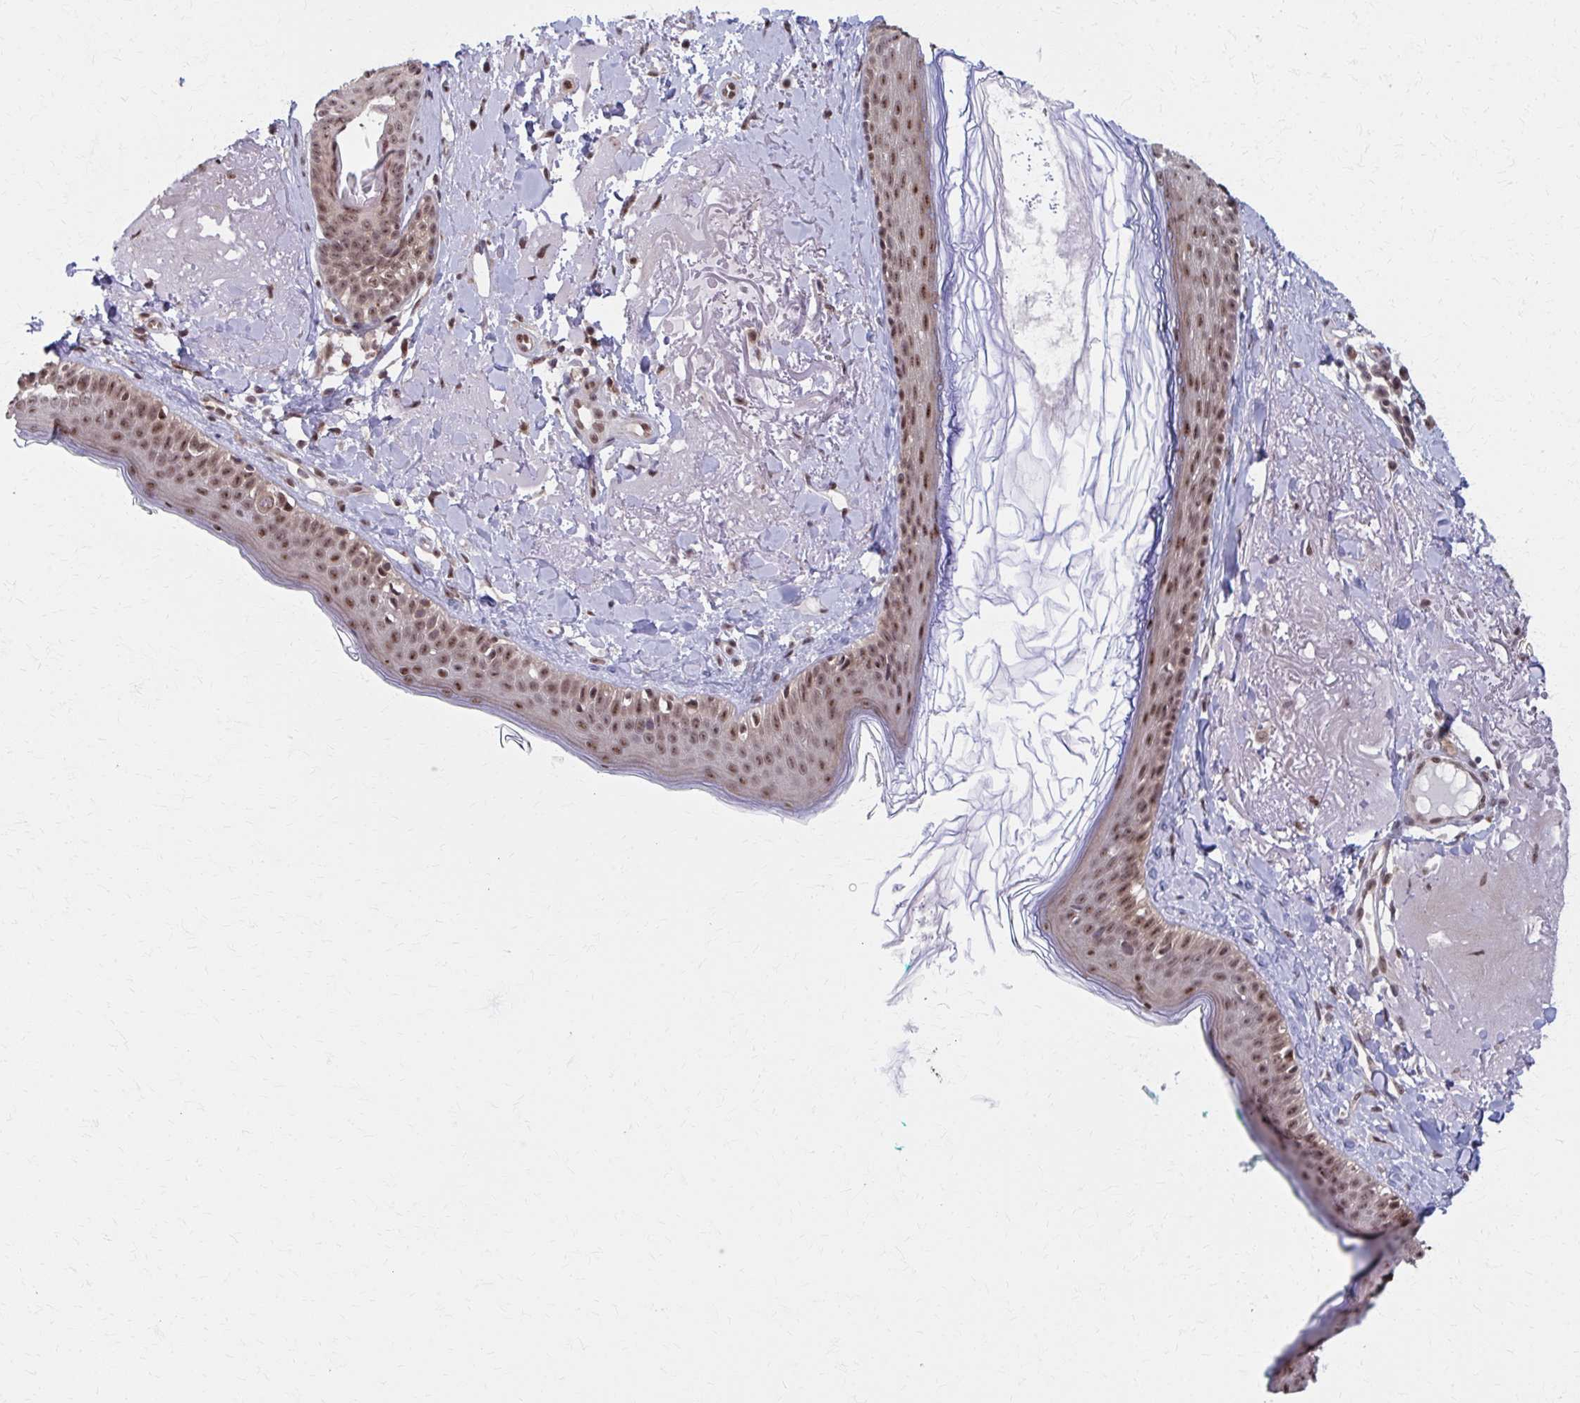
{"staining": {"intensity": "moderate", "quantity": "25%-75%", "location": "nuclear"}, "tissue": "skin", "cell_type": "Fibroblasts", "image_type": "normal", "snomed": [{"axis": "morphology", "description": "Normal tissue, NOS"}, {"axis": "topography", "description": "Skin"}], "caption": "Fibroblasts show medium levels of moderate nuclear staining in approximately 25%-75% of cells in normal skin. Nuclei are stained in blue.", "gene": "SETBP1", "patient": {"sex": "male", "age": 73}}